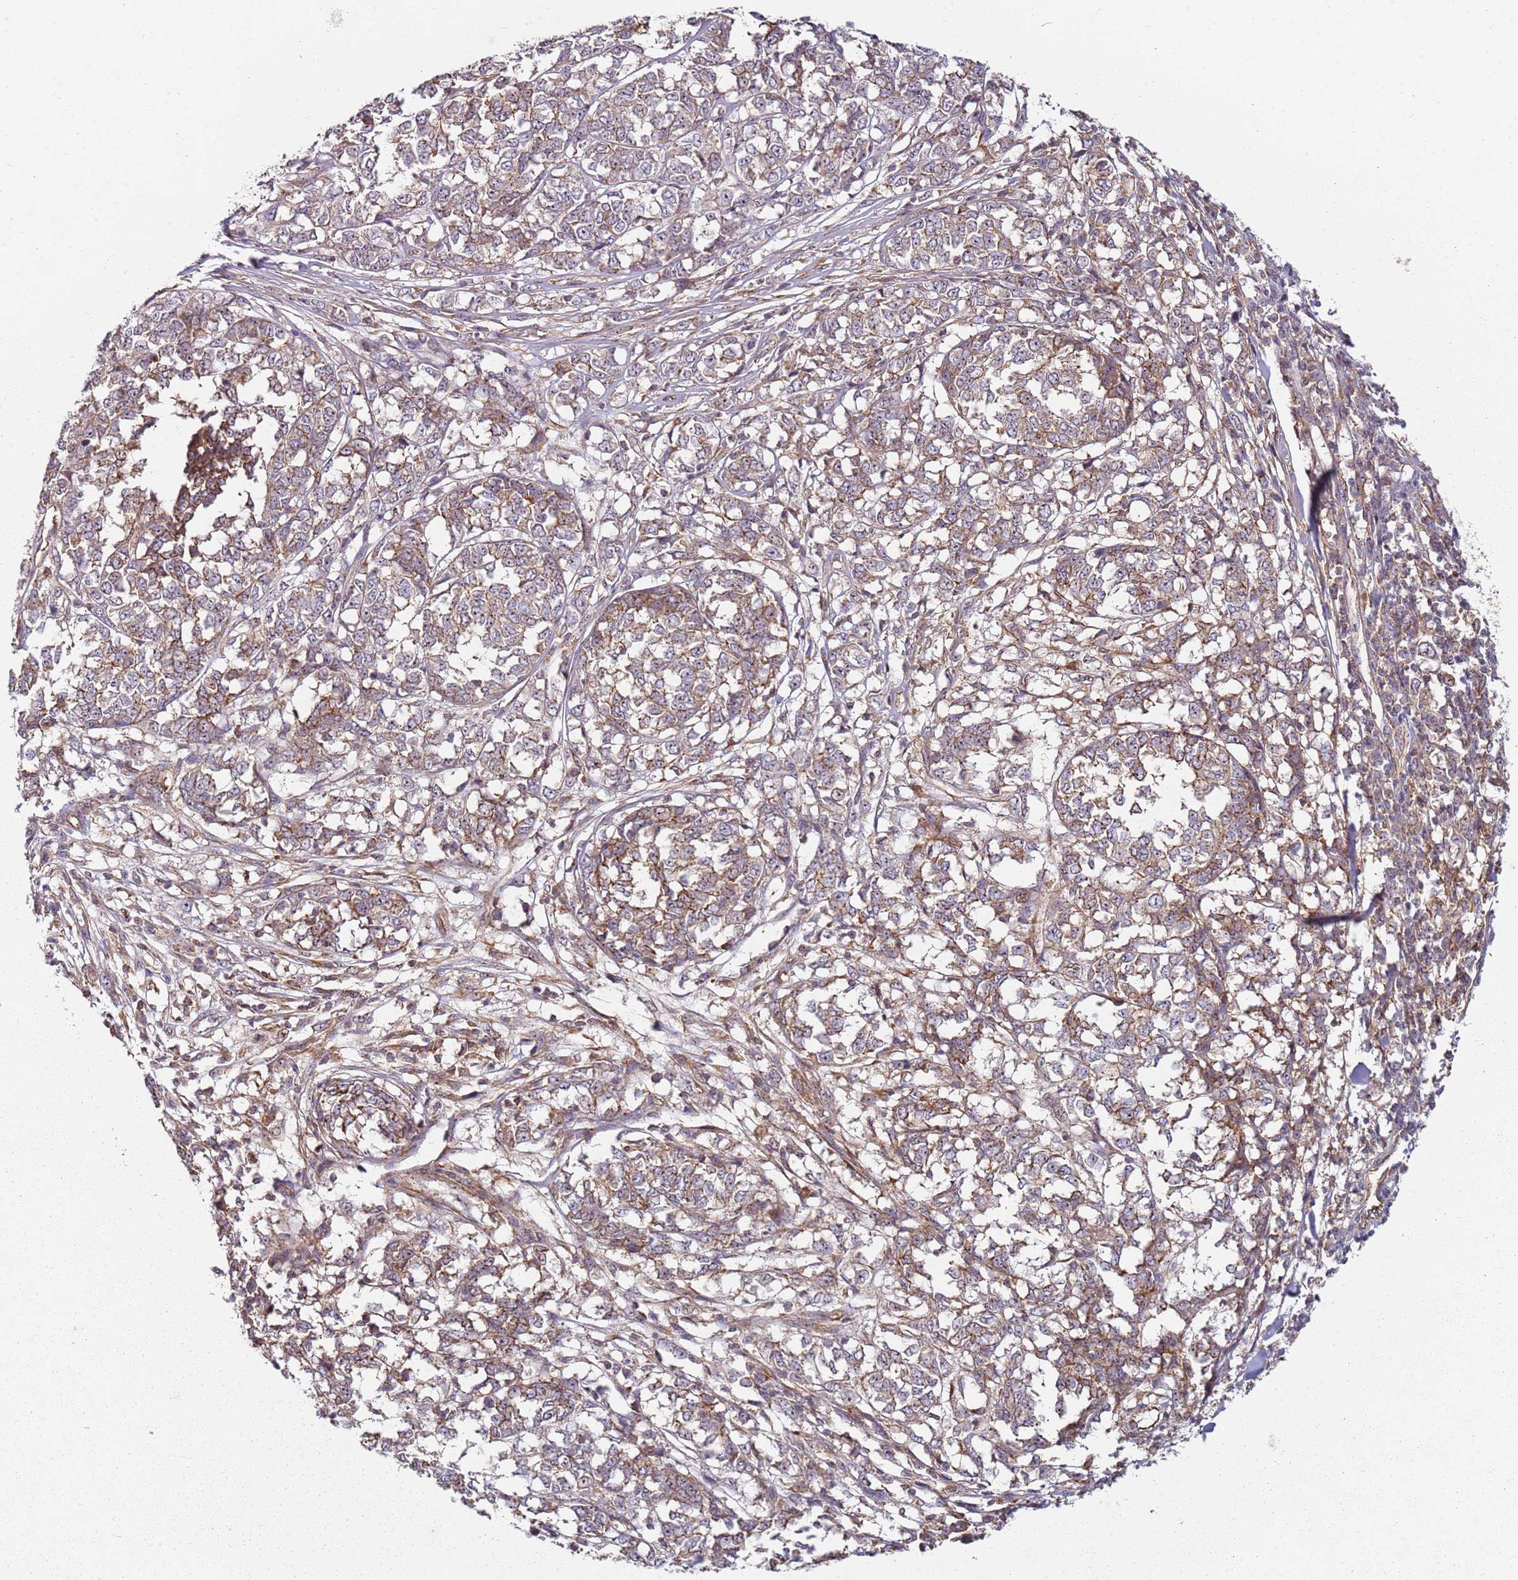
{"staining": {"intensity": "weak", "quantity": ">75%", "location": "cytoplasmic/membranous"}, "tissue": "melanoma", "cell_type": "Tumor cells", "image_type": "cancer", "snomed": [{"axis": "morphology", "description": "Malignant melanoma, NOS"}, {"axis": "topography", "description": "Skin"}], "caption": "Protein staining of melanoma tissue reveals weak cytoplasmic/membranous expression in approximately >75% of tumor cells.", "gene": "C2CD4B", "patient": {"sex": "female", "age": 72}}